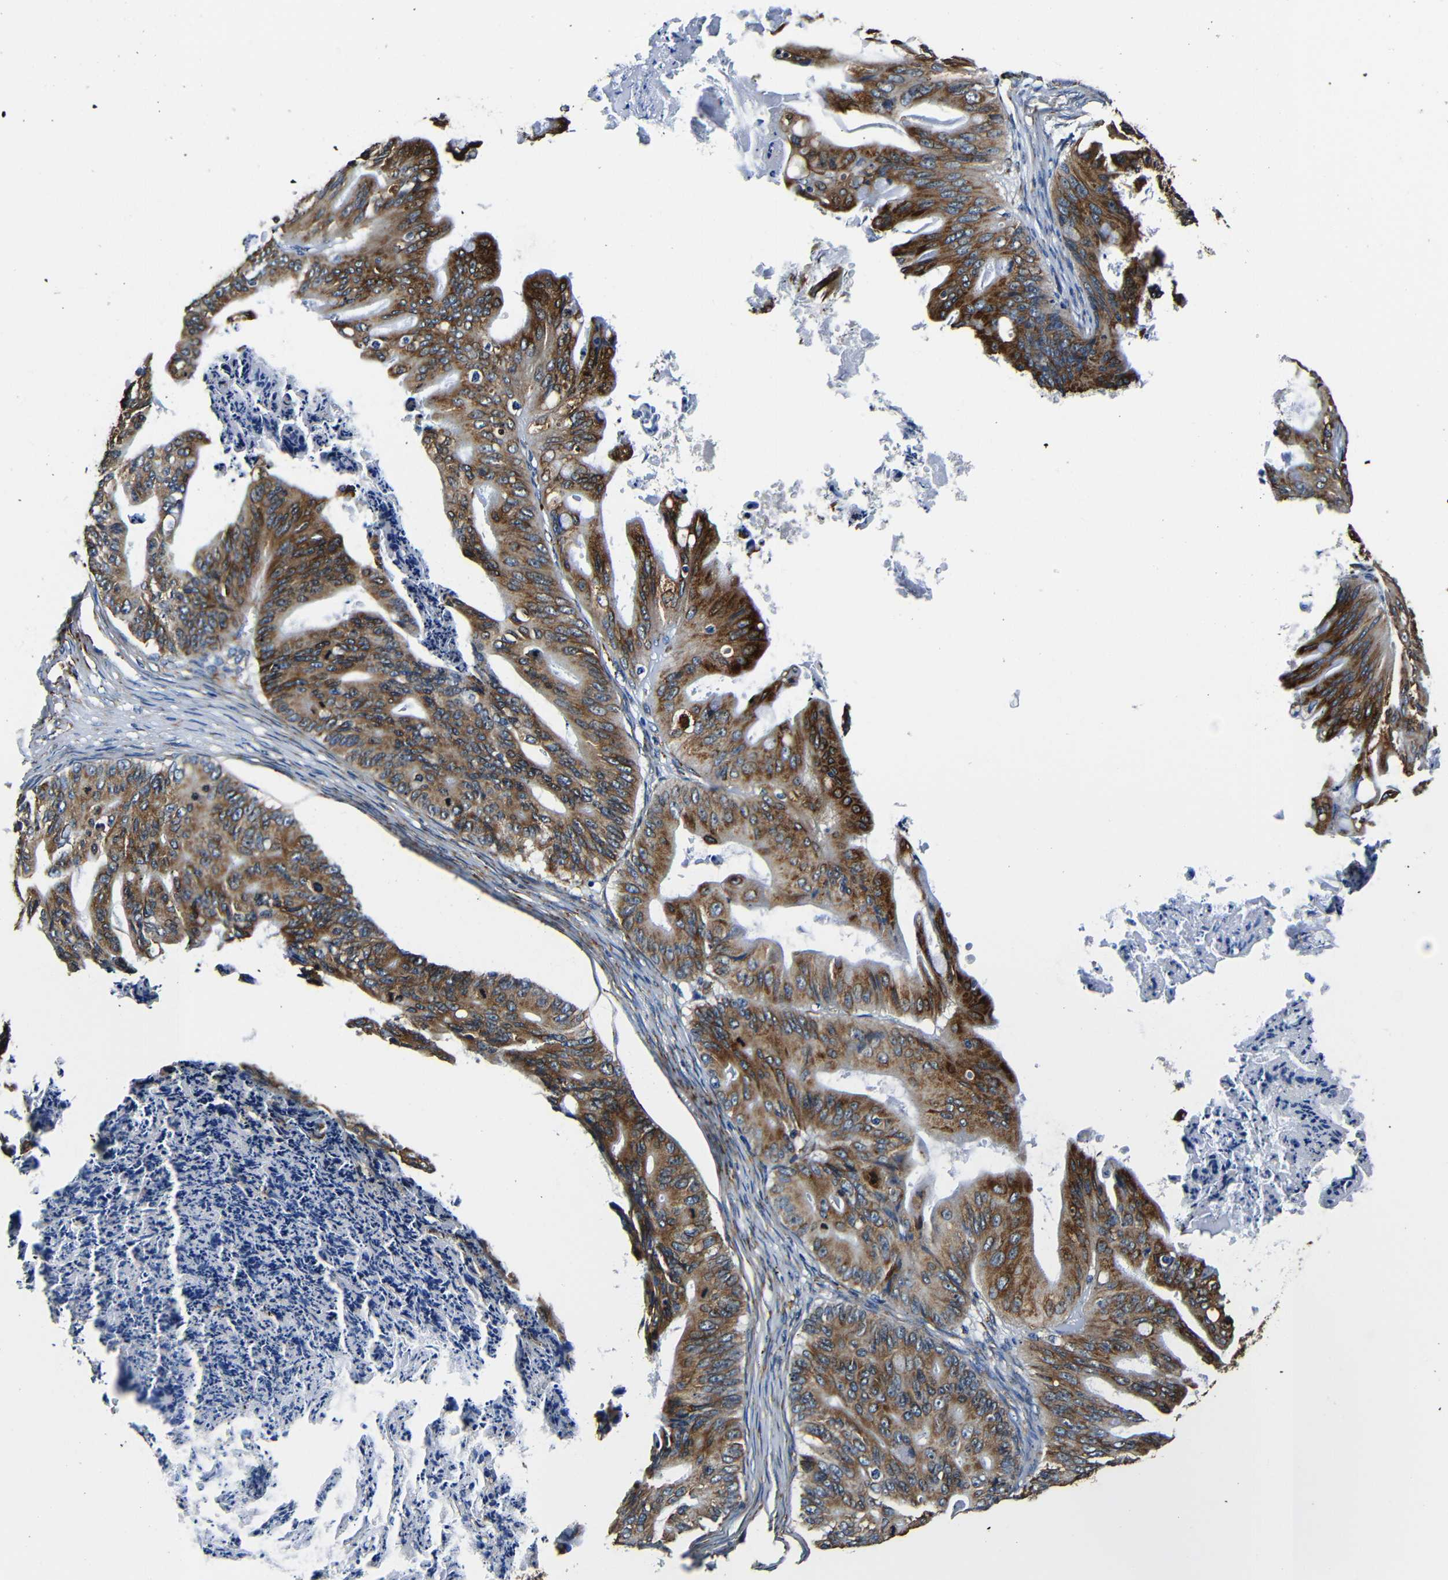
{"staining": {"intensity": "strong", "quantity": ">75%", "location": "cytoplasmic/membranous"}, "tissue": "ovarian cancer", "cell_type": "Tumor cells", "image_type": "cancer", "snomed": [{"axis": "morphology", "description": "Cystadenocarcinoma, mucinous, NOS"}, {"axis": "topography", "description": "Ovary"}], "caption": "The micrograph shows staining of mucinous cystadenocarcinoma (ovarian), revealing strong cytoplasmic/membranous protein positivity (brown color) within tumor cells.", "gene": "RRBP1", "patient": {"sex": "female", "age": 37}}